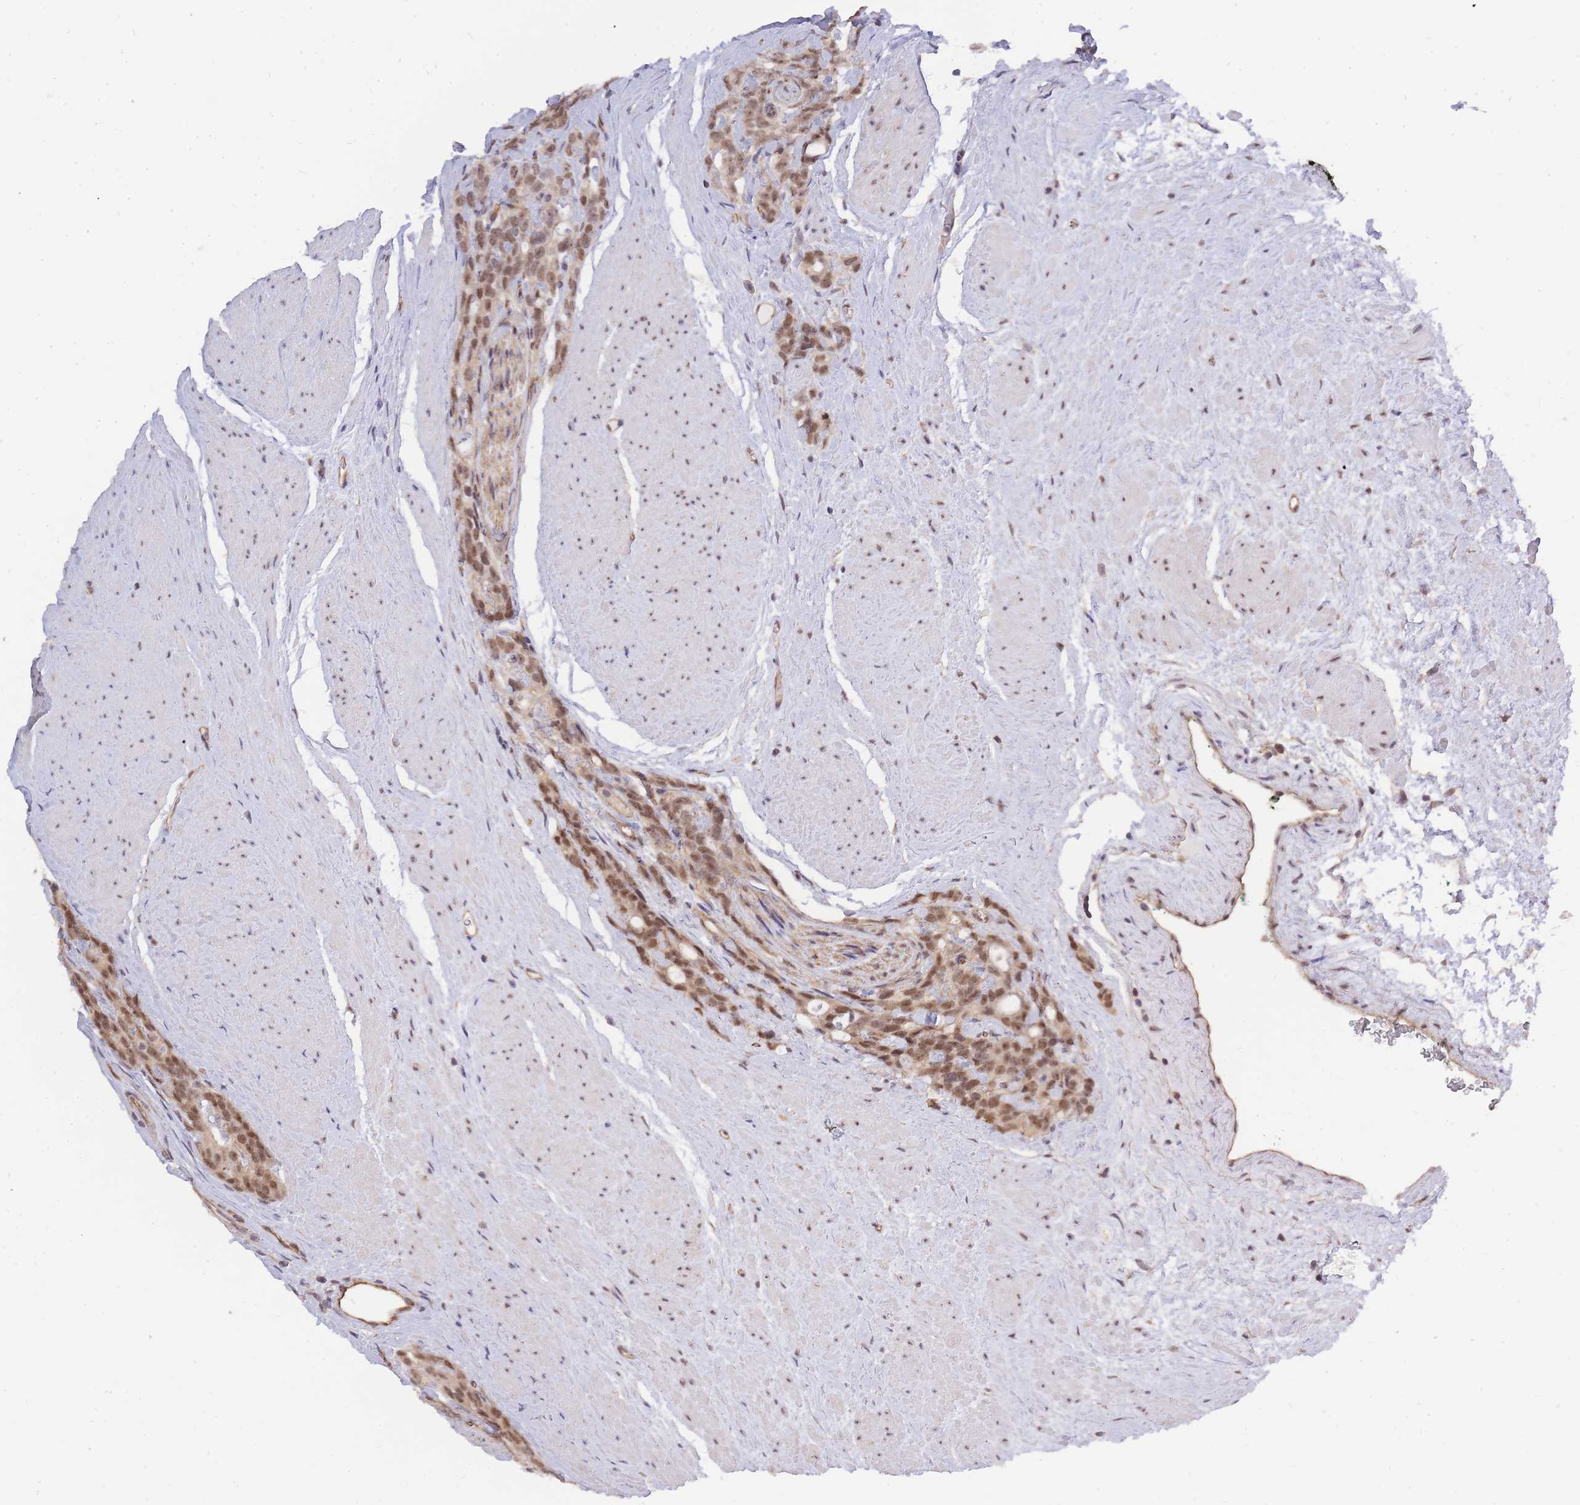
{"staining": {"intensity": "moderate", "quantity": ">75%", "location": "nuclear"}, "tissue": "prostate cancer", "cell_type": "Tumor cells", "image_type": "cancer", "snomed": [{"axis": "morphology", "description": "Adenocarcinoma, High grade"}, {"axis": "topography", "description": "Prostate"}], "caption": "High-power microscopy captured an IHC photomicrograph of high-grade adenocarcinoma (prostate), revealing moderate nuclear positivity in about >75% of tumor cells.", "gene": "C19orf25", "patient": {"sex": "male", "age": 74}}